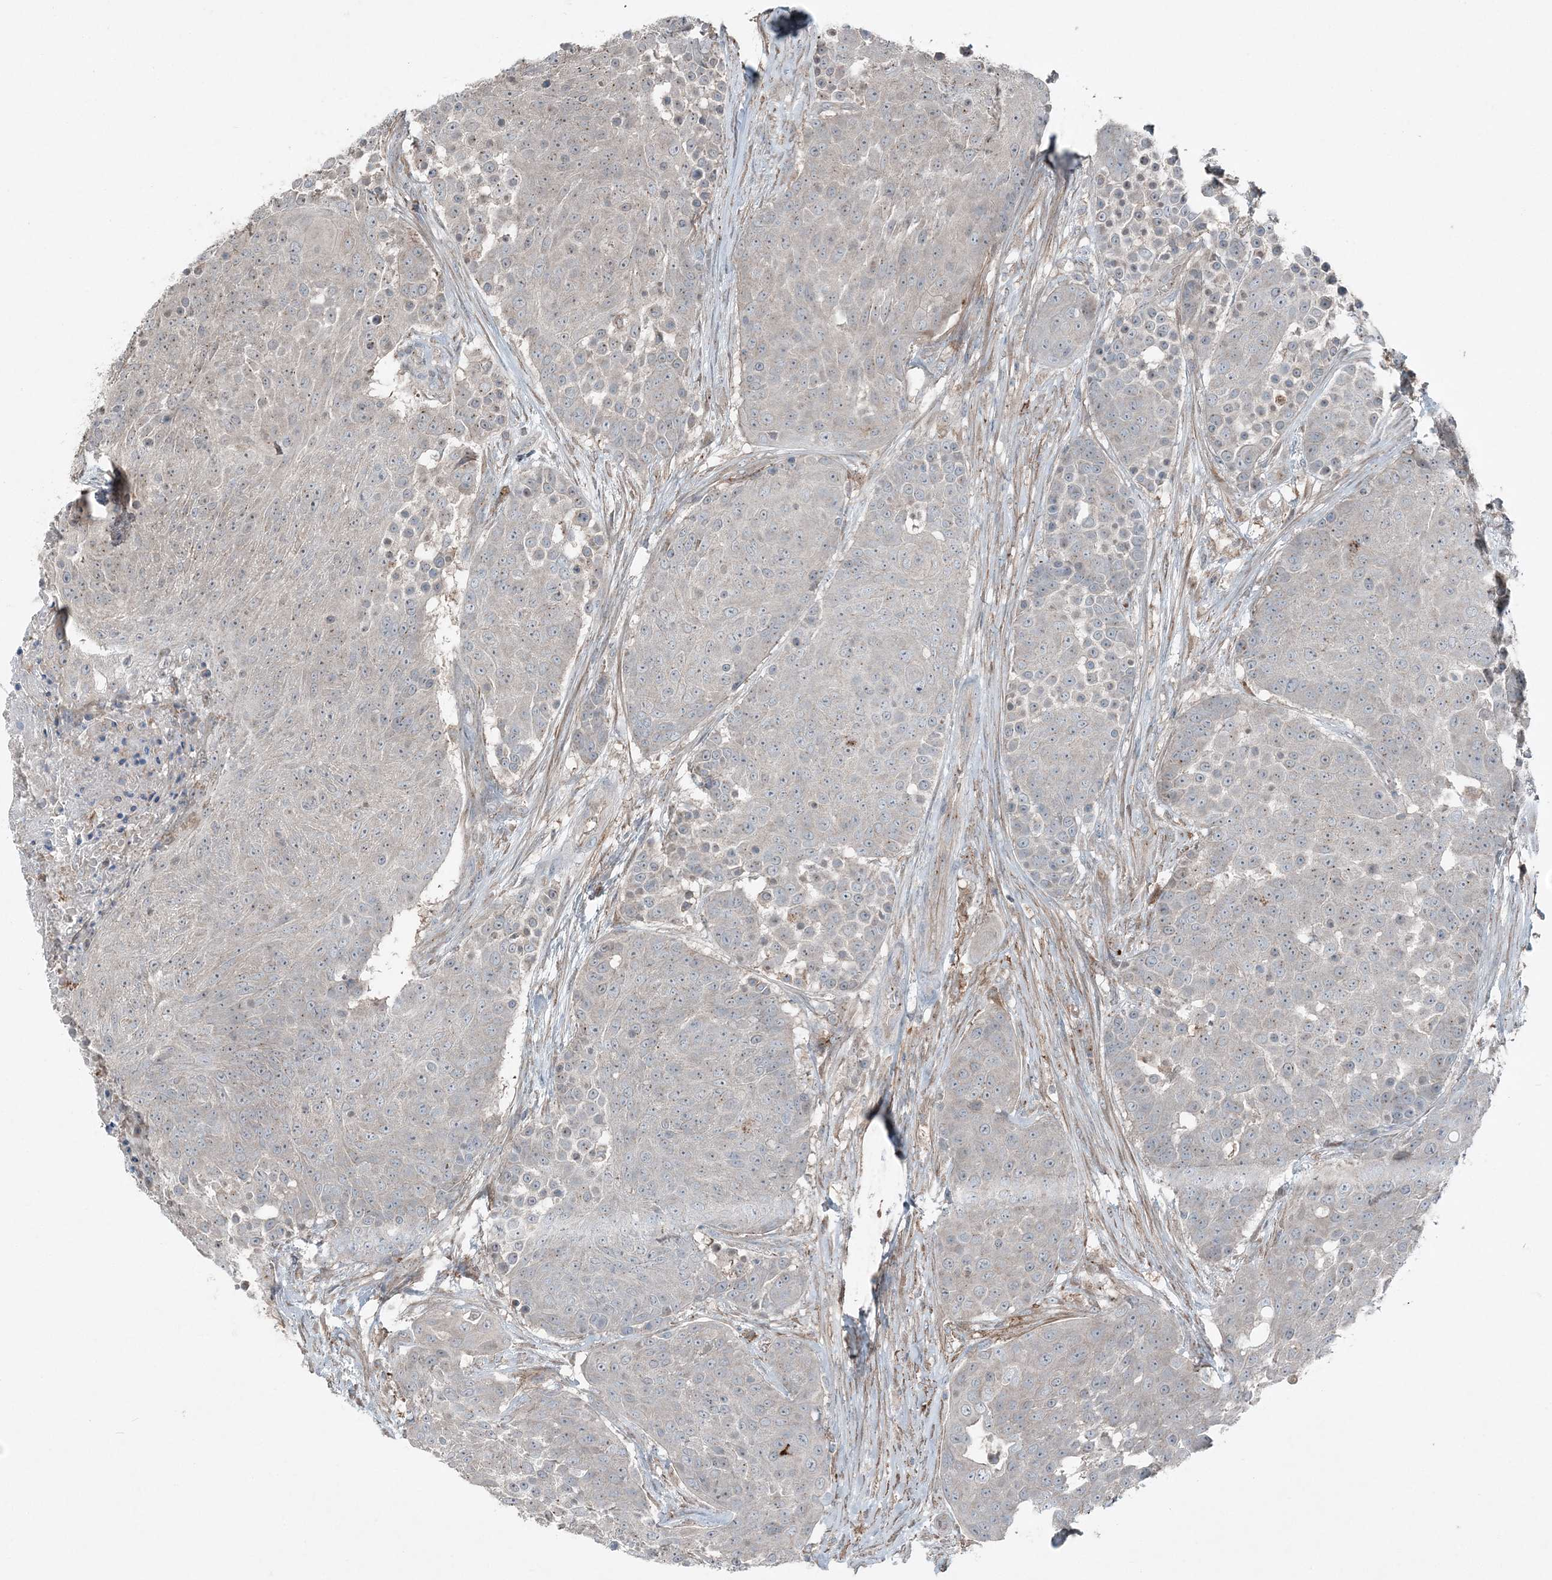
{"staining": {"intensity": "negative", "quantity": "none", "location": "none"}, "tissue": "urothelial cancer", "cell_type": "Tumor cells", "image_type": "cancer", "snomed": [{"axis": "morphology", "description": "Urothelial carcinoma, High grade"}, {"axis": "topography", "description": "Urinary bladder"}], "caption": "A photomicrograph of human urothelial cancer is negative for staining in tumor cells.", "gene": "KY", "patient": {"sex": "female", "age": 63}}